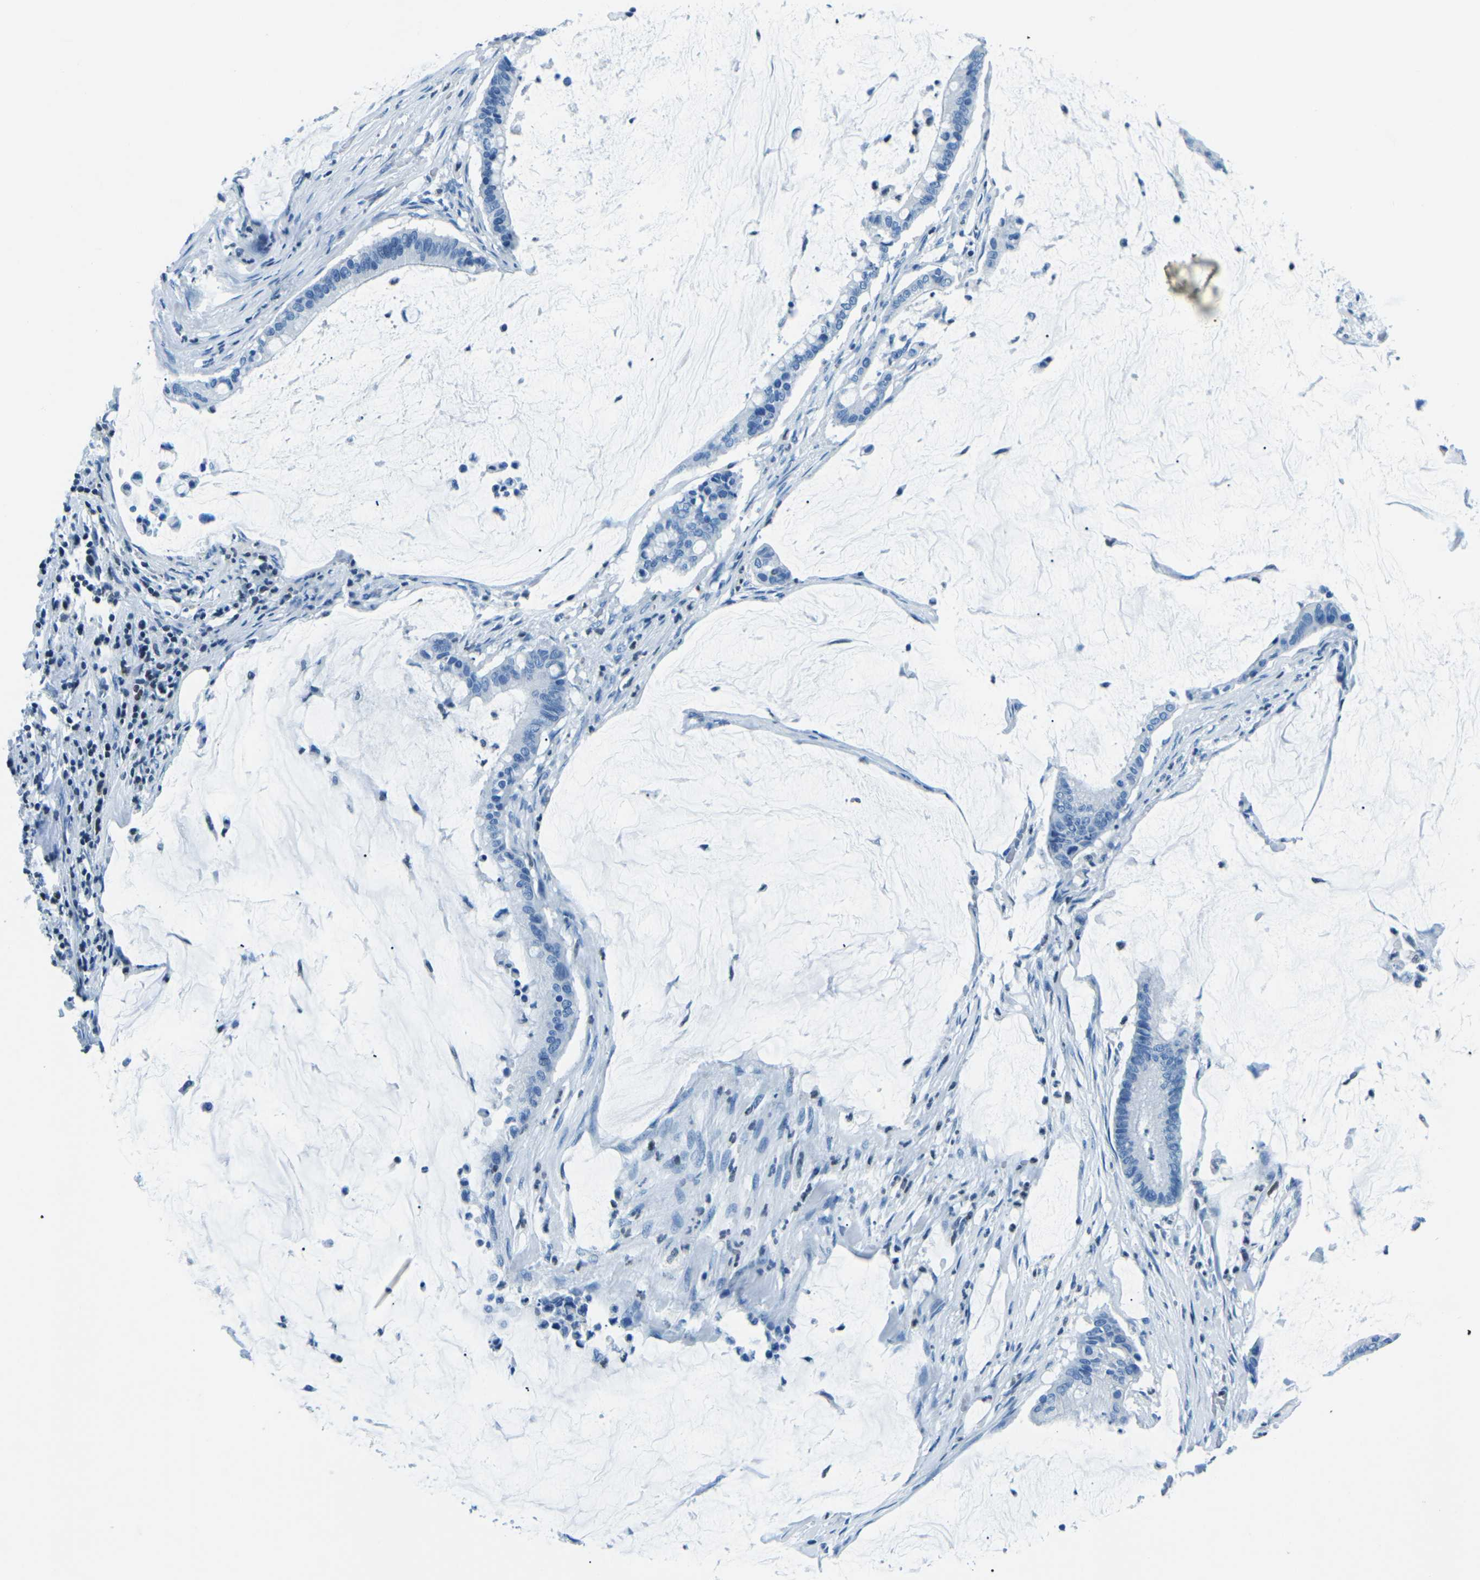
{"staining": {"intensity": "negative", "quantity": "none", "location": "none"}, "tissue": "pancreatic cancer", "cell_type": "Tumor cells", "image_type": "cancer", "snomed": [{"axis": "morphology", "description": "Adenocarcinoma, NOS"}, {"axis": "topography", "description": "Pancreas"}], "caption": "Immunohistochemistry image of pancreatic cancer (adenocarcinoma) stained for a protein (brown), which displays no staining in tumor cells.", "gene": "CELF2", "patient": {"sex": "male", "age": 41}}